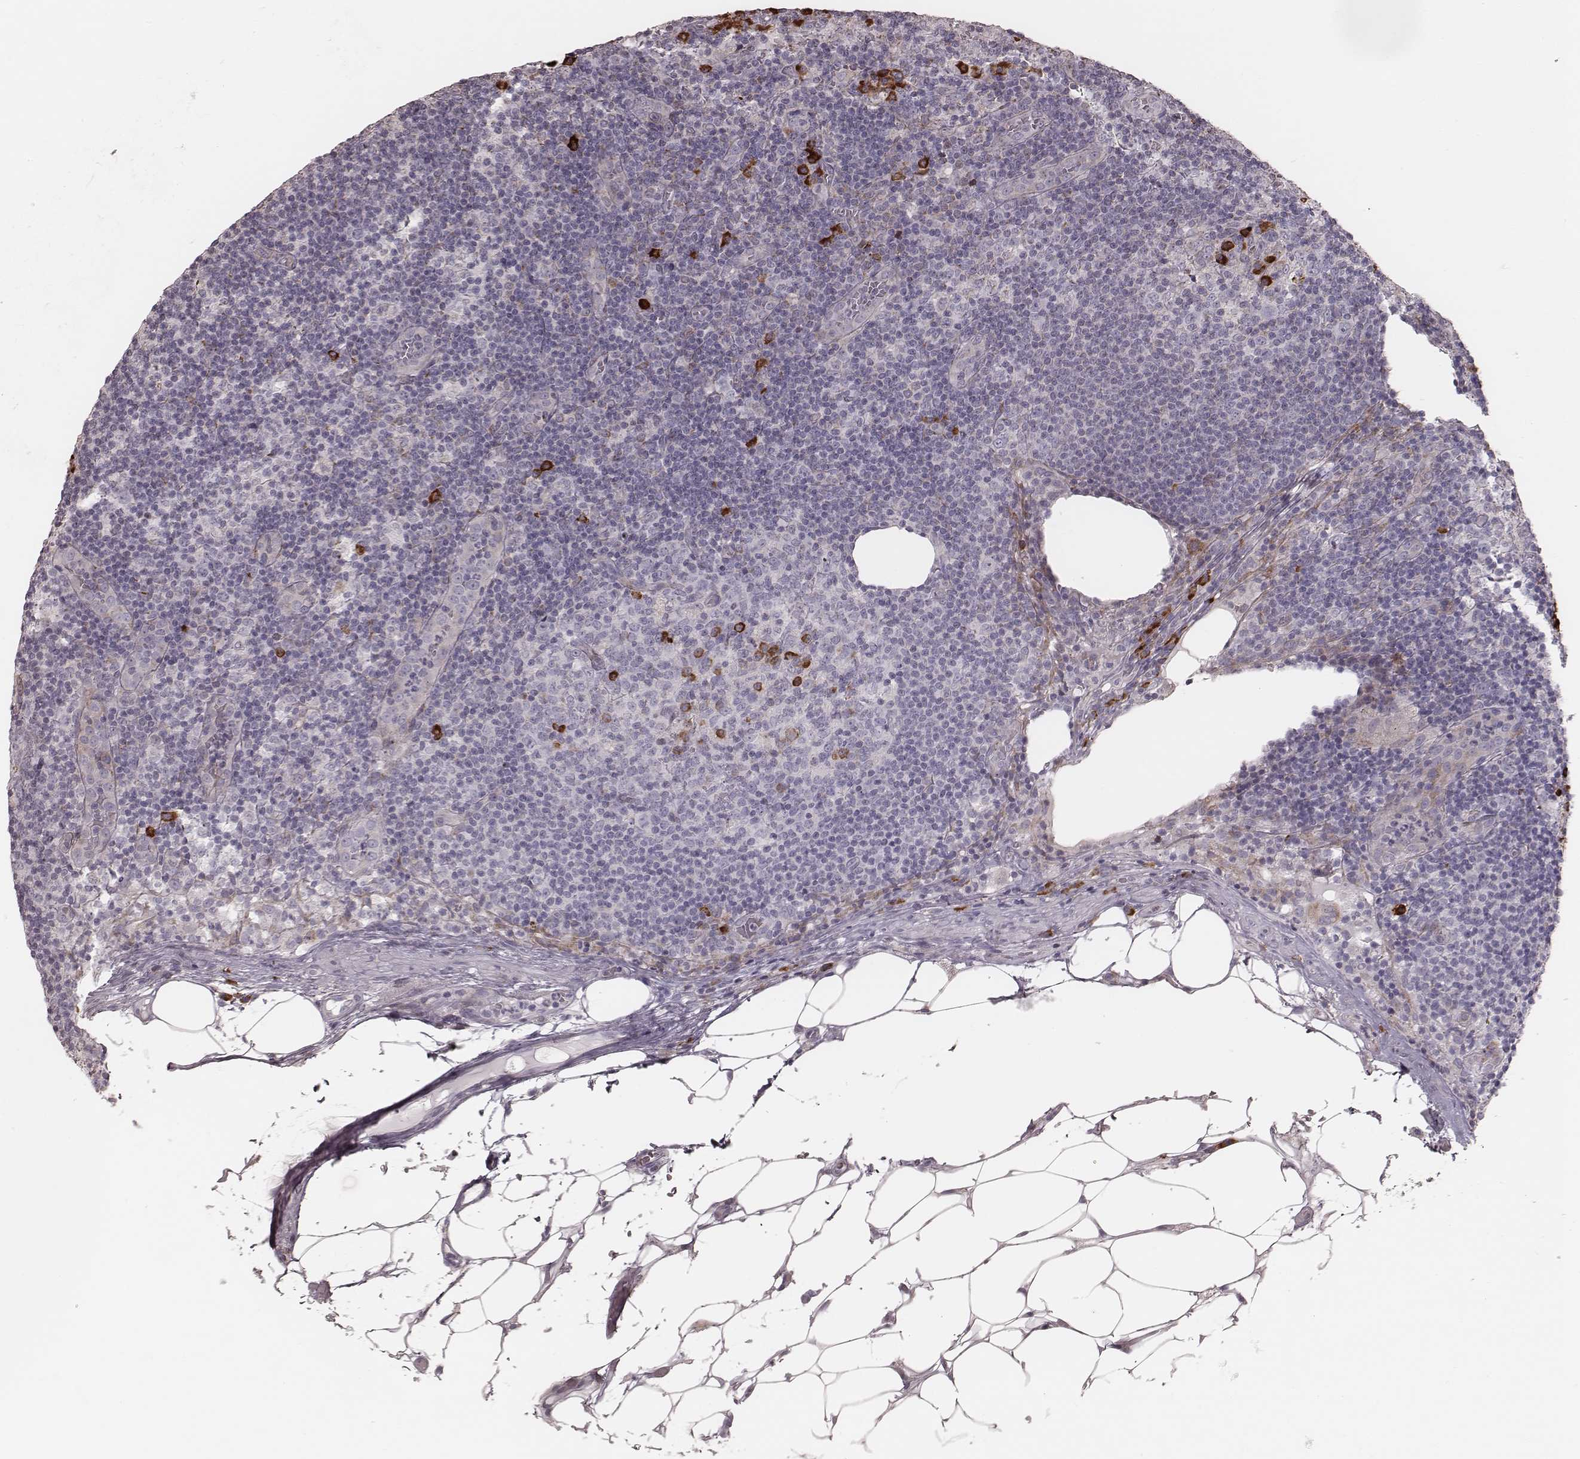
{"staining": {"intensity": "strong", "quantity": "<25%", "location": "cytoplasmic/membranous"}, "tissue": "lymph node", "cell_type": "Germinal center cells", "image_type": "normal", "snomed": [{"axis": "morphology", "description": "Normal tissue, NOS"}, {"axis": "topography", "description": "Lymph node"}], "caption": "IHC image of normal lymph node: lymph node stained using immunohistochemistry (IHC) reveals medium levels of strong protein expression localized specifically in the cytoplasmic/membranous of germinal center cells, appearing as a cytoplasmic/membranous brown color.", "gene": "KIF5C", "patient": {"sex": "male", "age": 62}}